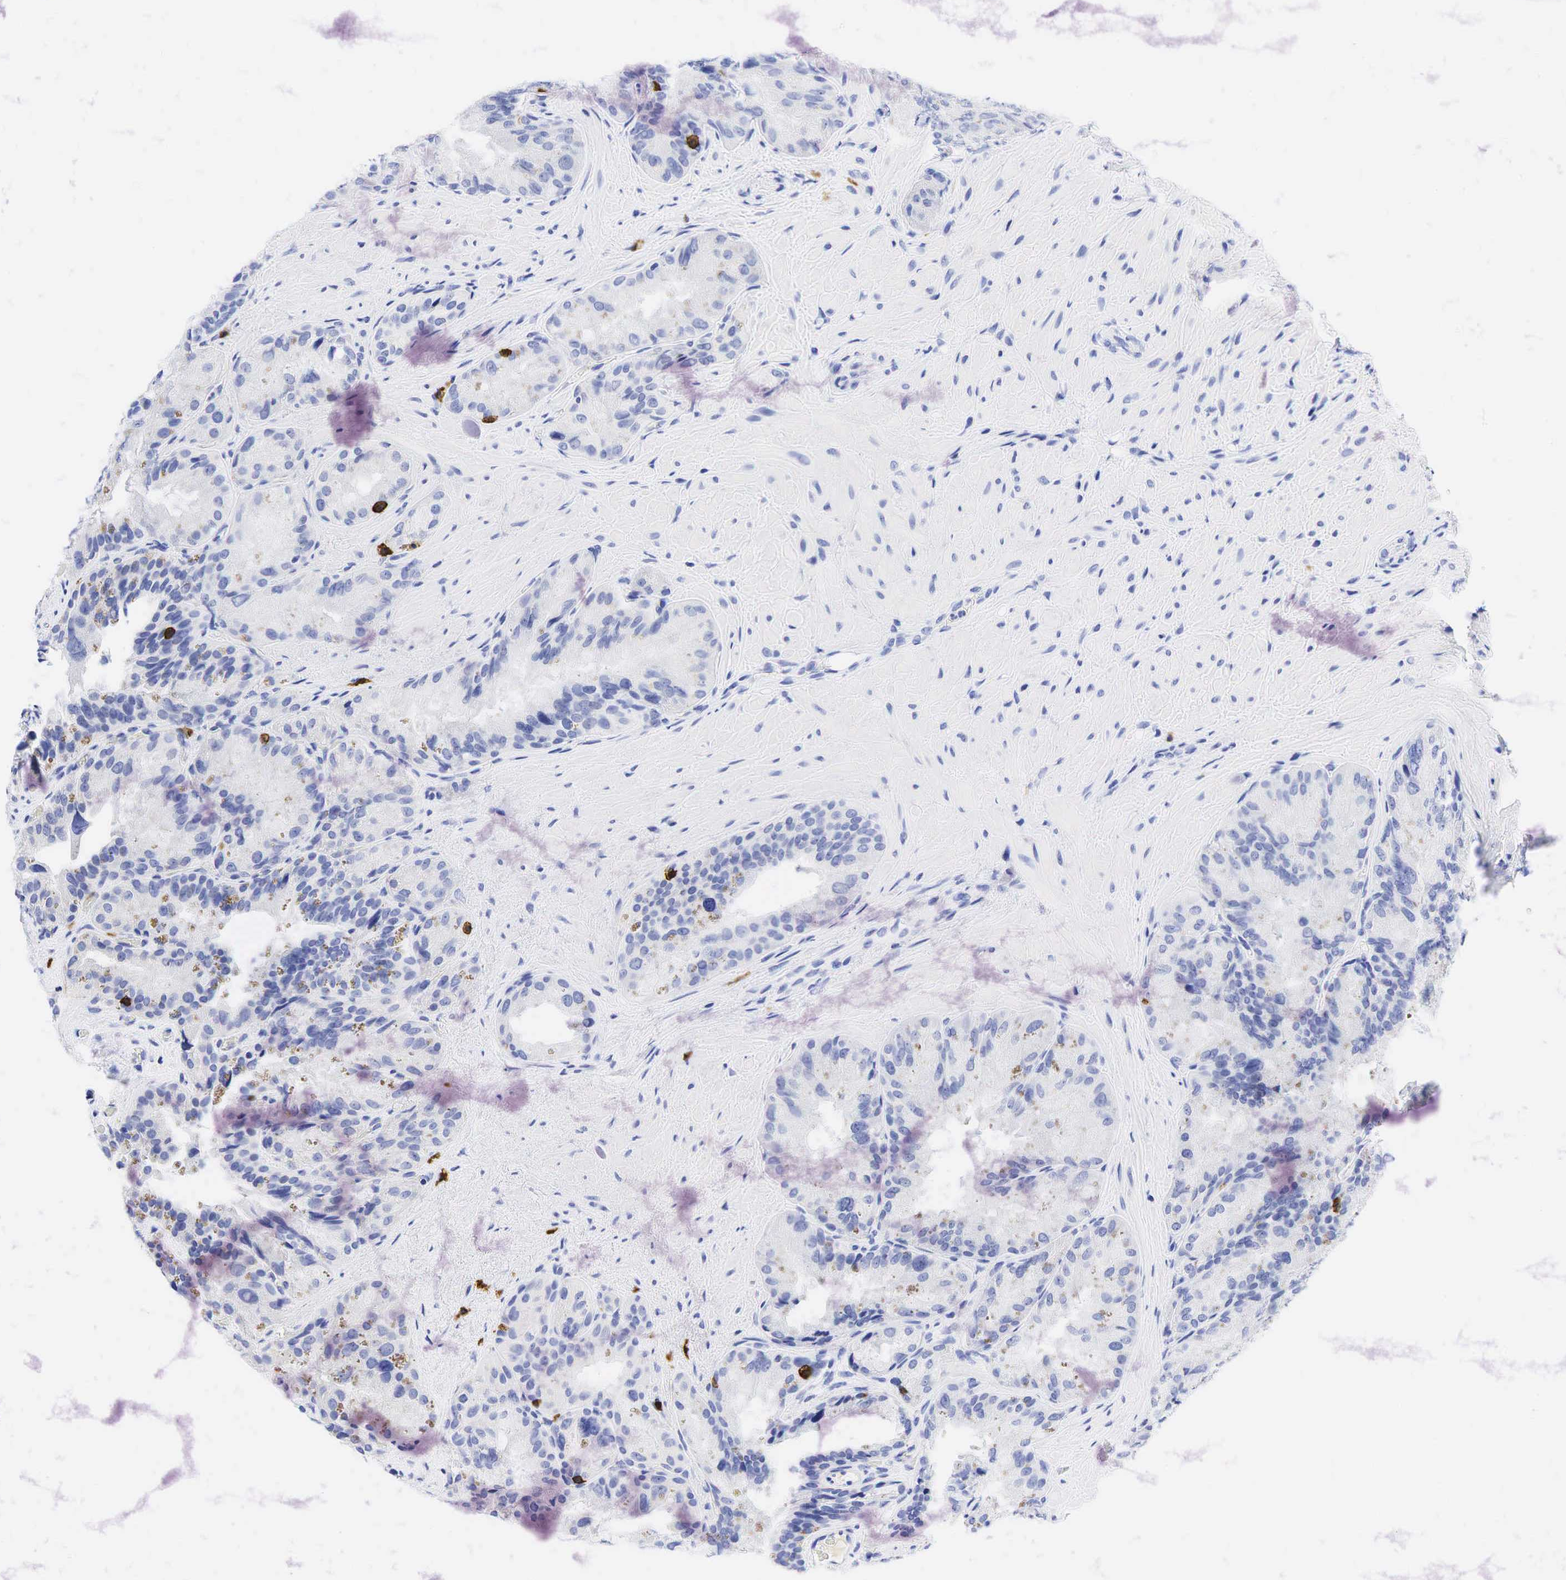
{"staining": {"intensity": "negative", "quantity": "none", "location": "none"}, "tissue": "seminal vesicle", "cell_type": "Glandular cells", "image_type": "normal", "snomed": [{"axis": "morphology", "description": "Normal tissue, NOS"}, {"axis": "topography", "description": "Seminal veicle"}], "caption": "IHC of benign seminal vesicle displays no expression in glandular cells. (IHC, brightfield microscopy, high magnification).", "gene": "CD8A", "patient": {"sex": "male", "age": 69}}